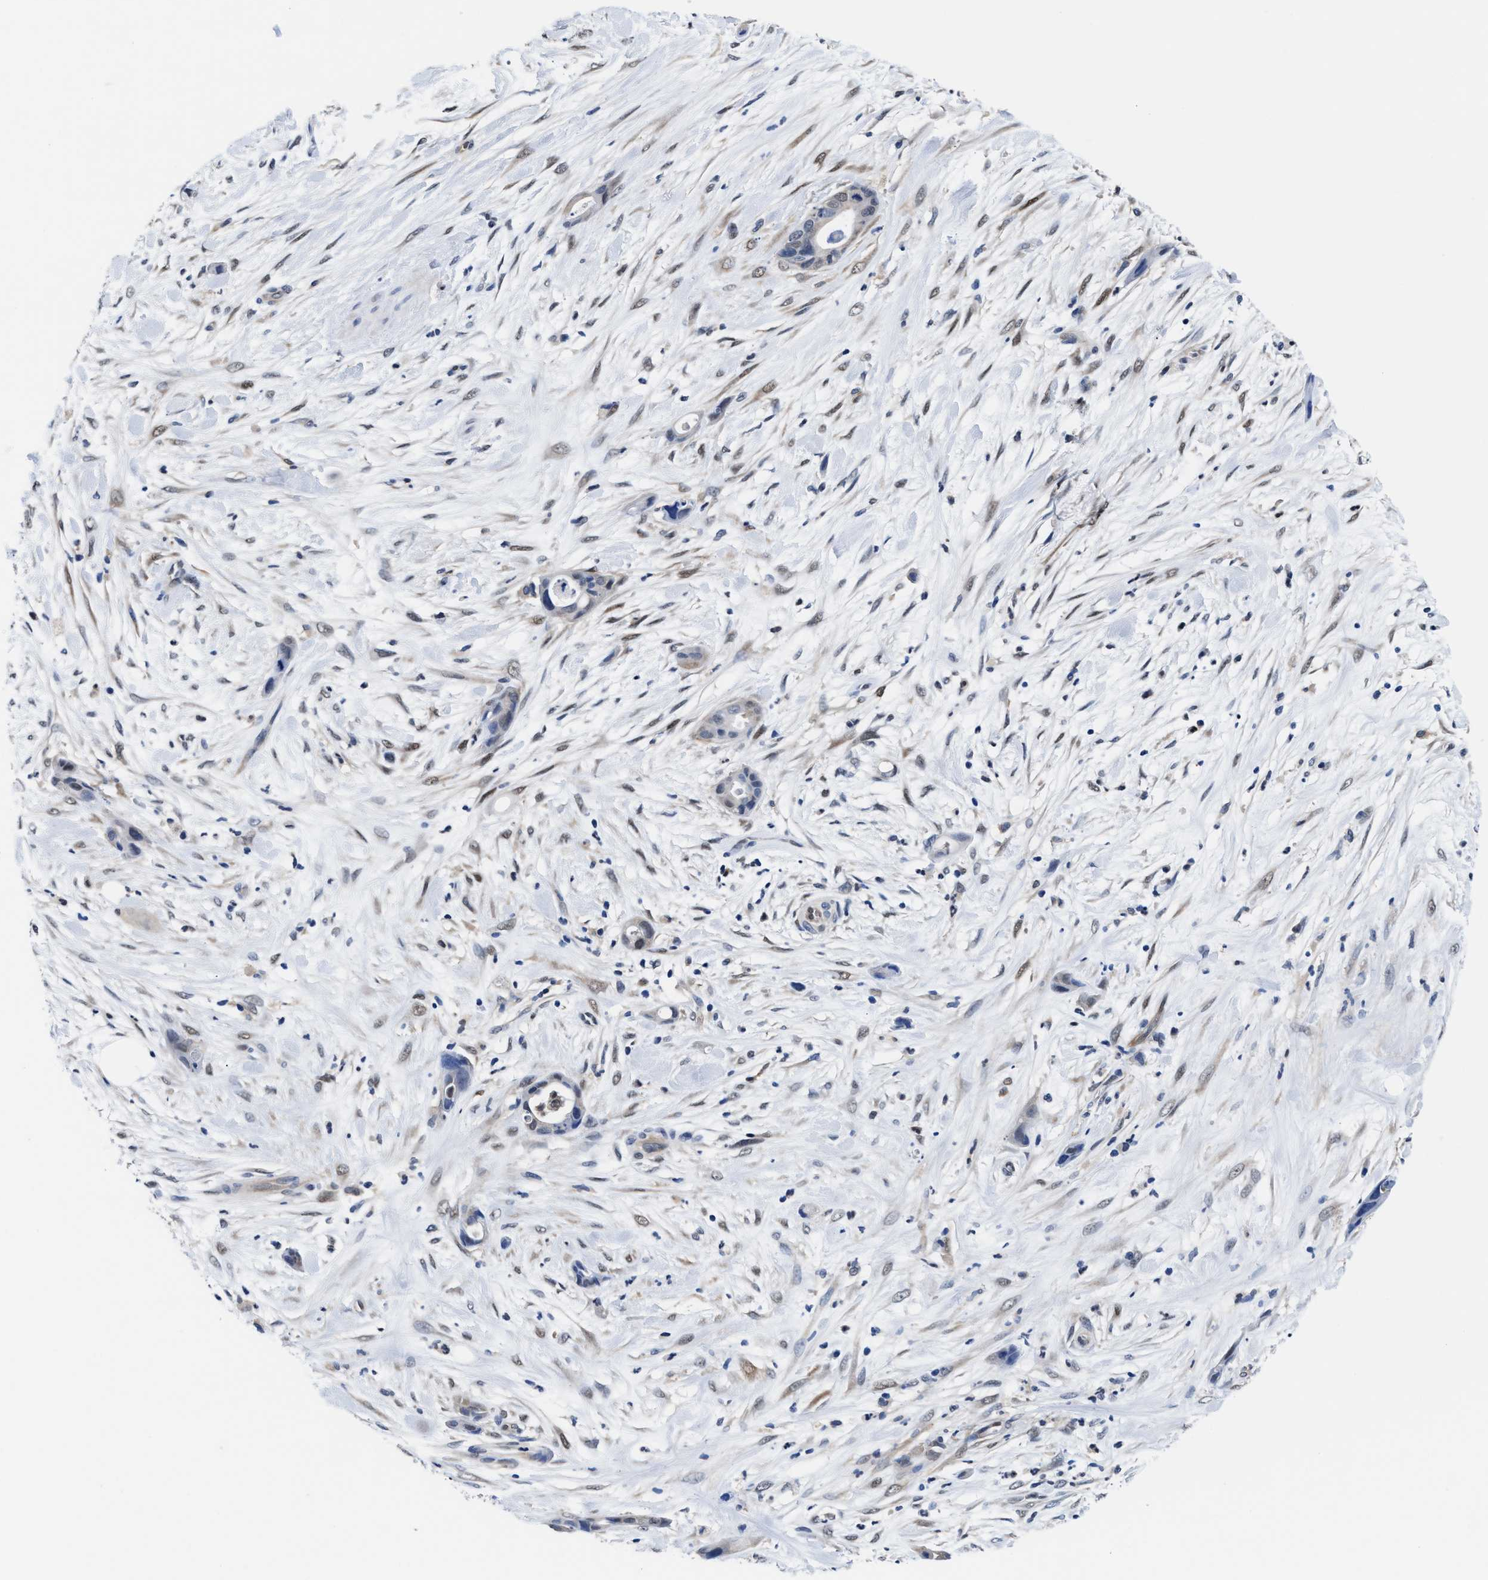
{"staining": {"intensity": "moderate", "quantity": "<25%", "location": "nuclear"}, "tissue": "pancreatic cancer", "cell_type": "Tumor cells", "image_type": "cancer", "snomed": [{"axis": "morphology", "description": "Adenocarcinoma, NOS"}, {"axis": "topography", "description": "Pancreas"}], "caption": "Brown immunohistochemical staining in human pancreatic cancer (adenocarcinoma) displays moderate nuclear positivity in approximately <25% of tumor cells. The protein of interest is shown in brown color, while the nuclei are stained blue.", "gene": "ACLY", "patient": {"sex": "male", "age": 59}}